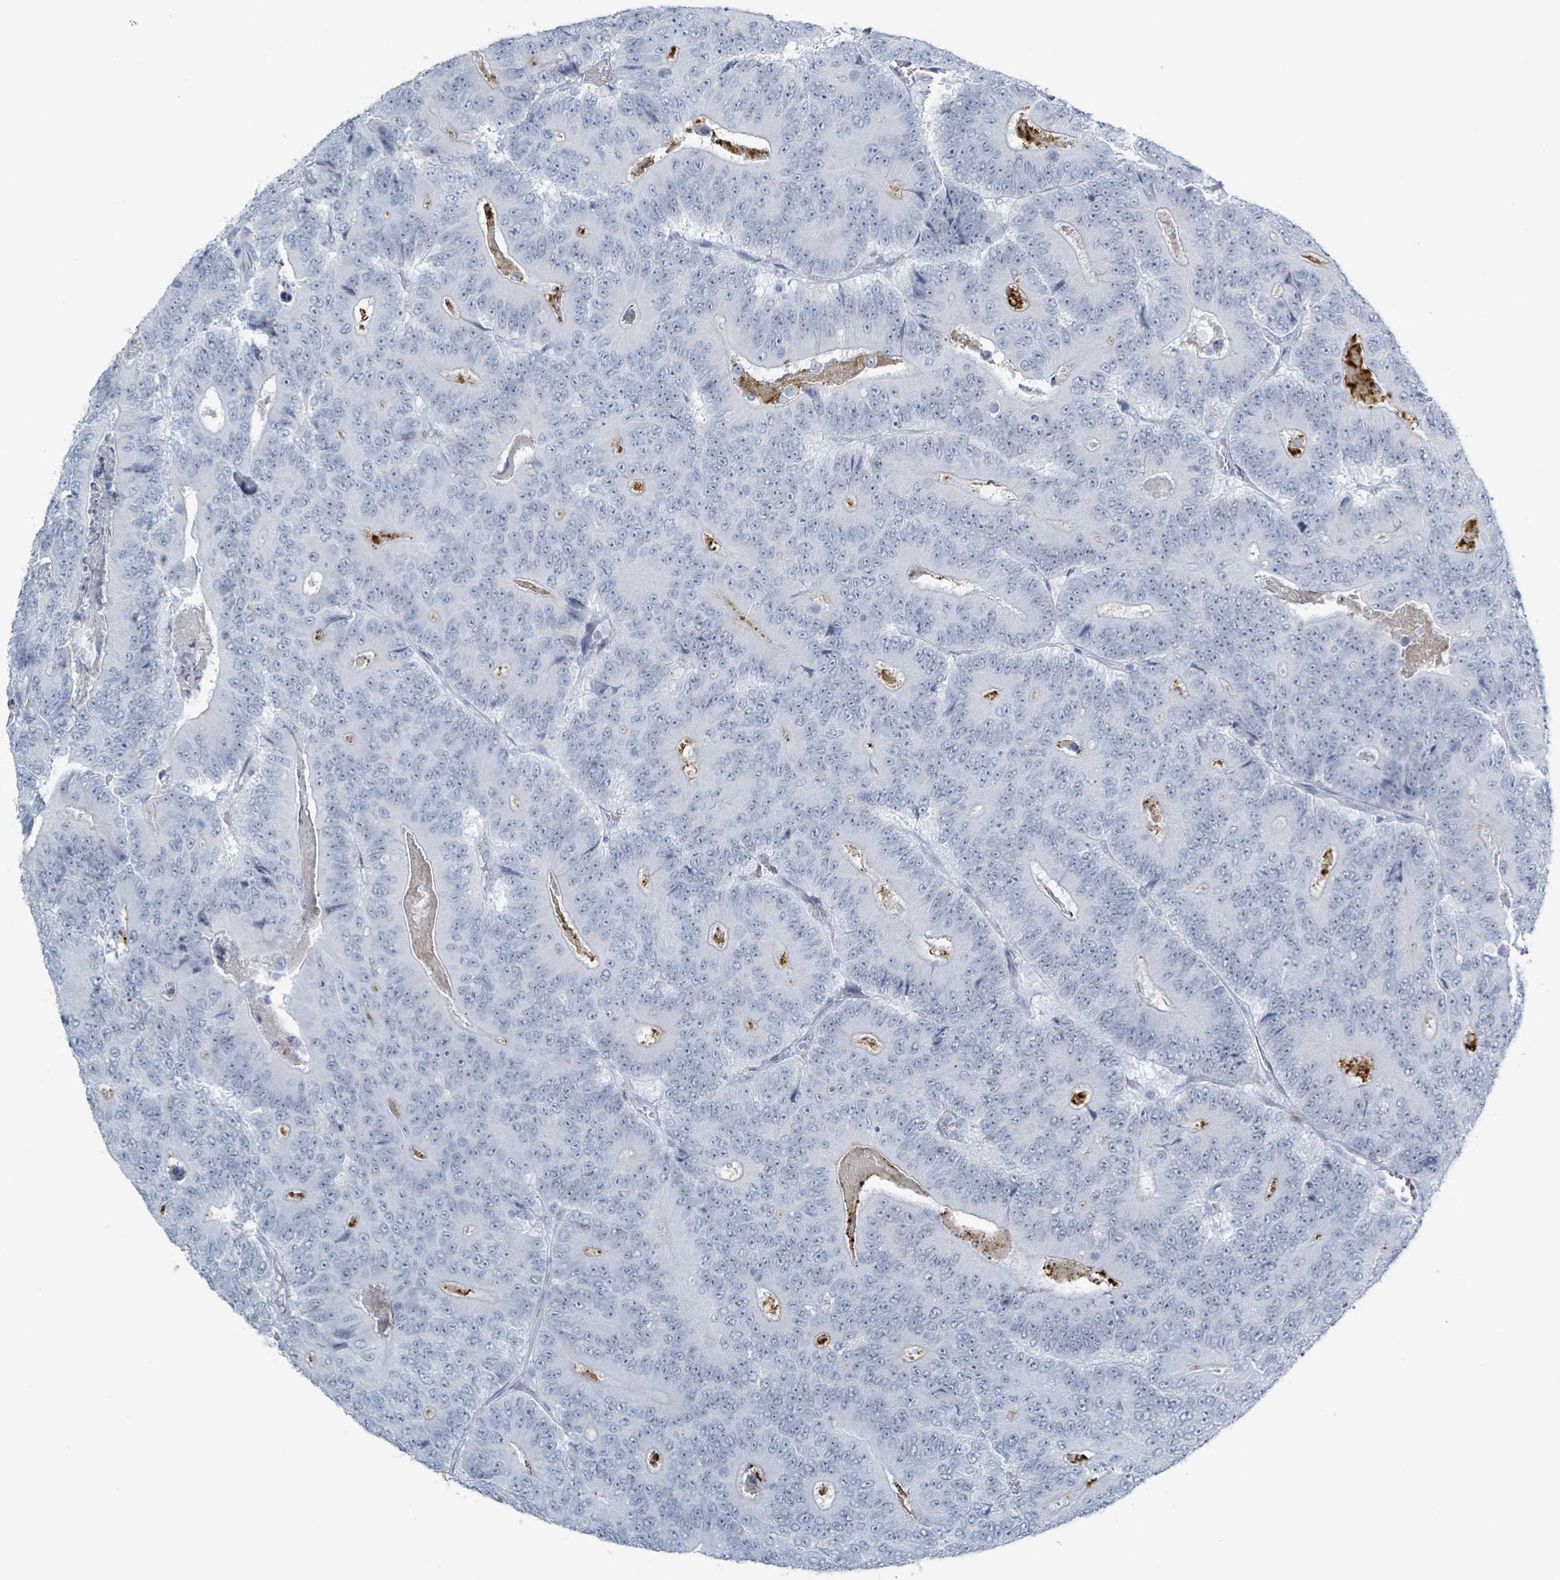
{"staining": {"intensity": "negative", "quantity": "none", "location": "none"}, "tissue": "colorectal cancer", "cell_type": "Tumor cells", "image_type": "cancer", "snomed": [{"axis": "morphology", "description": "Adenocarcinoma, NOS"}, {"axis": "topography", "description": "Colon"}], "caption": "Immunohistochemical staining of human colorectal cancer (adenocarcinoma) exhibits no significant positivity in tumor cells. (DAB IHC visualized using brightfield microscopy, high magnification).", "gene": "GPR15LG", "patient": {"sex": "male", "age": 83}}